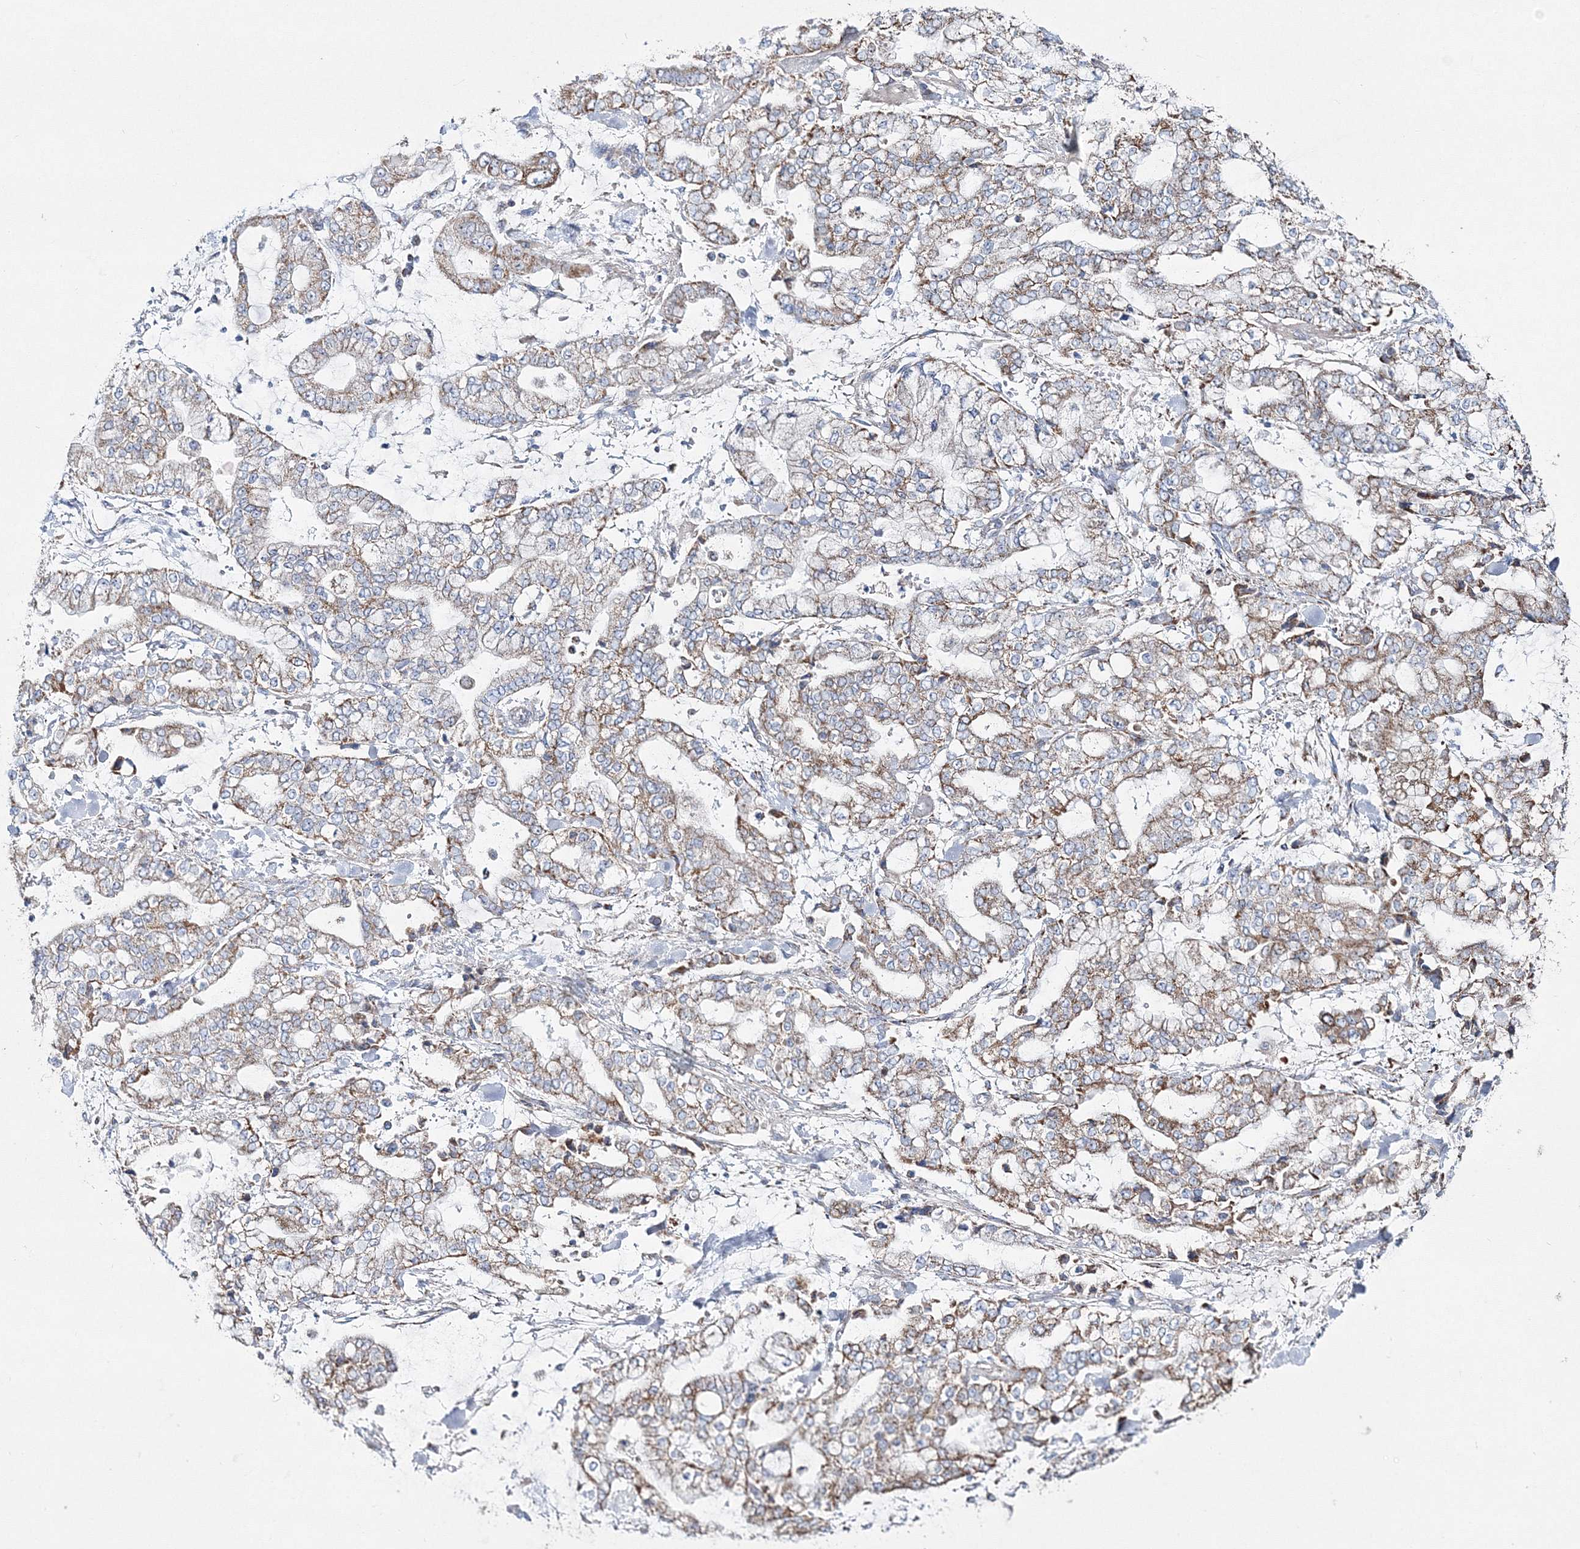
{"staining": {"intensity": "moderate", "quantity": "25%-75%", "location": "cytoplasmic/membranous"}, "tissue": "stomach cancer", "cell_type": "Tumor cells", "image_type": "cancer", "snomed": [{"axis": "morphology", "description": "Normal tissue, NOS"}, {"axis": "morphology", "description": "Adenocarcinoma, NOS"}, {"axis": "topography", "description": "Stomach, upper"}, {"axis": "topography", "description": "Stomach"}], "caption": "Stomach adenocarcinoma stained for a protein (brown) demonstrates moderate cytoplasmic/membranous positive expression in approximately 25%-75% of tumor cells.", "gene": "HIBCH", "patient": {"sex": "male", "age": 76}}